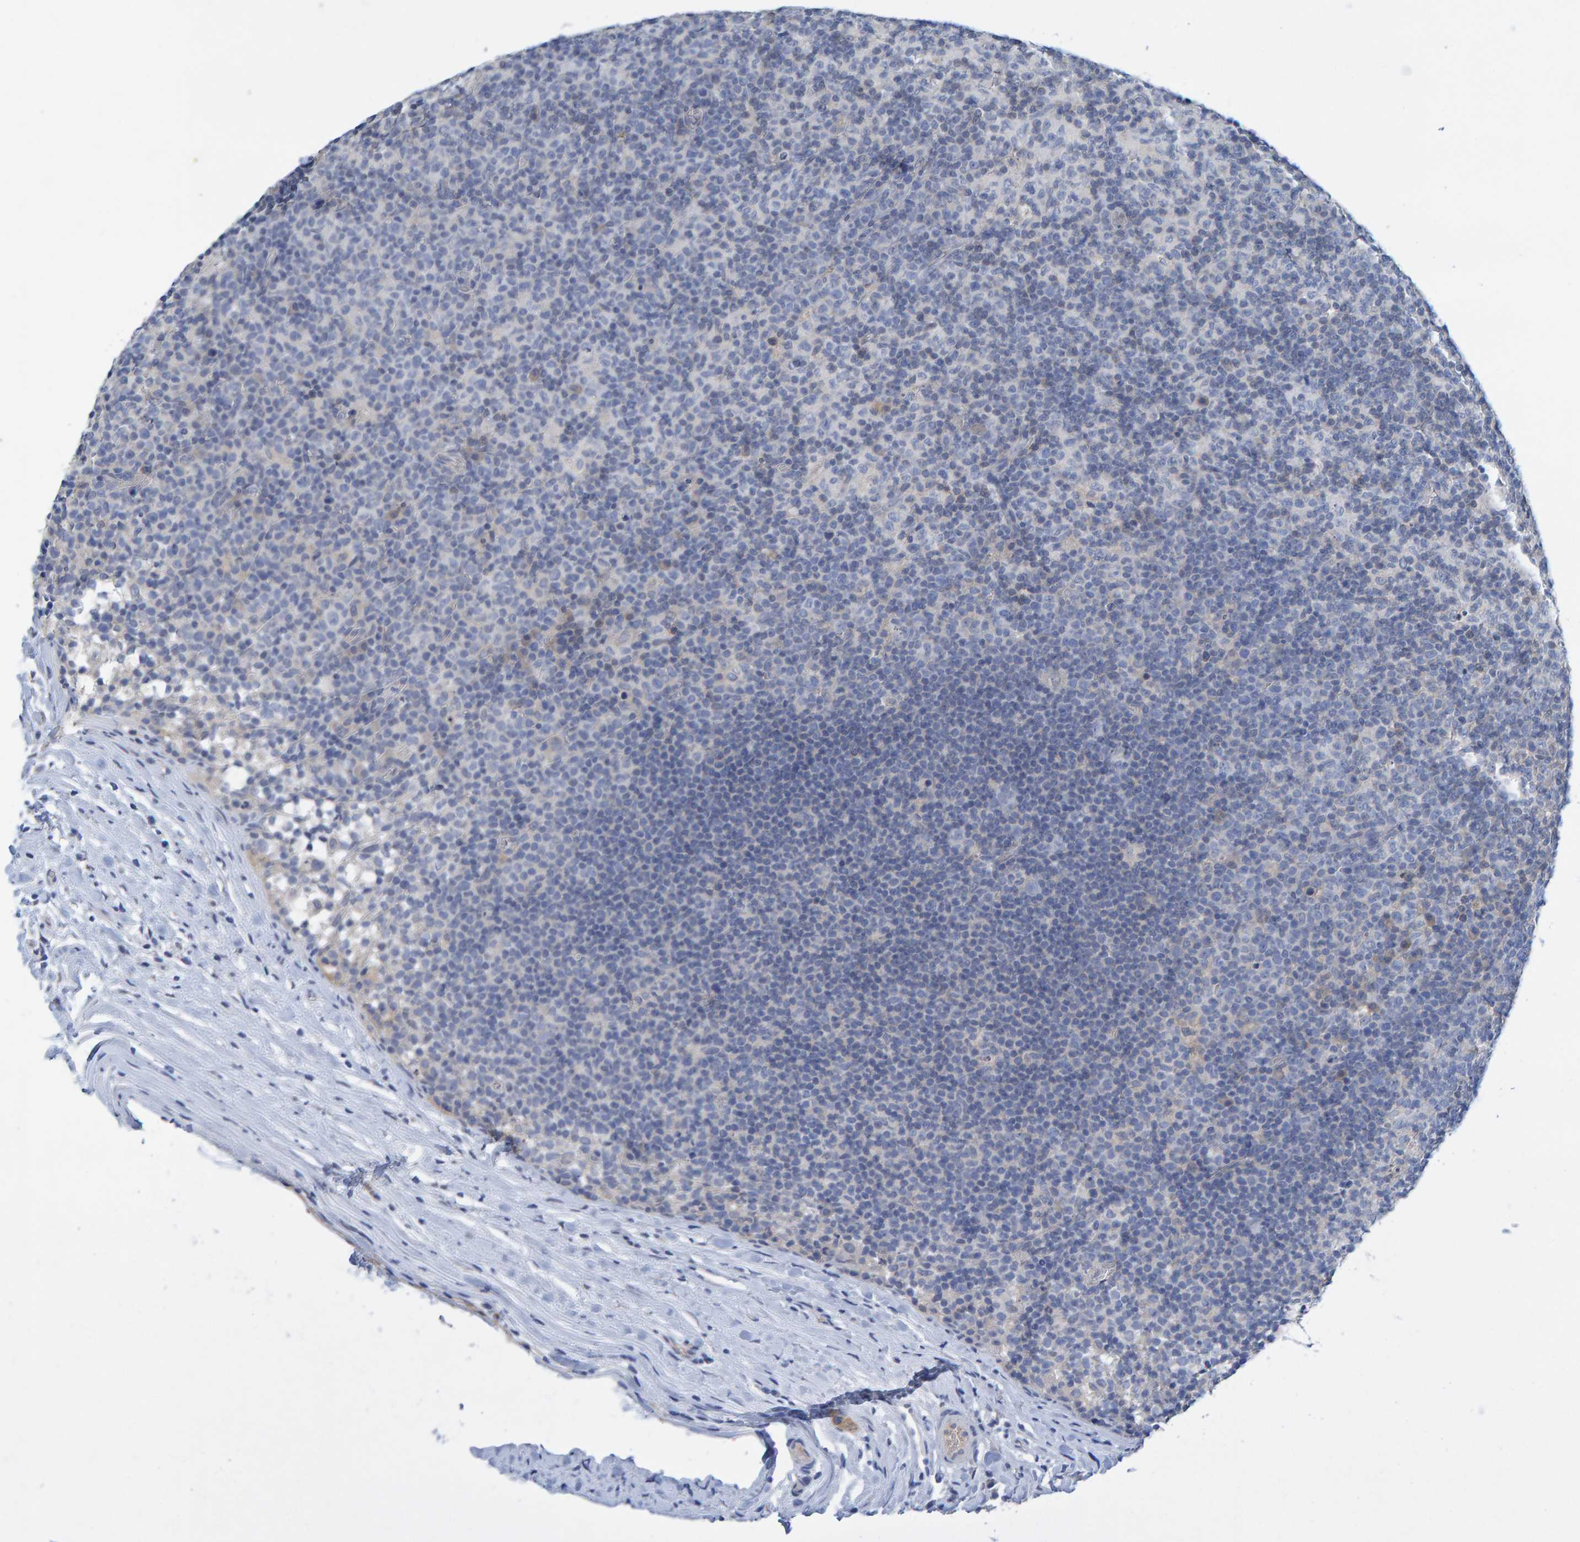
{"staining": {"intensity": "negative", "quantity": "none", "location": "none"}, "tissue": "lymph node", "cell_type": "Germinal center cells", "image_type": "normal", "snomed": [{"axis": "morphology", "description": "Normal tissue, NOS"}, {"axis": "morphology", "description": "Inflammation, NOS"}, {"axis": "topography", "description": "Lymph node"}], "caption": "Protein analysis of unremarkable lymph node reveals no significant positivity in germinal center cells.", "gene": "ALAD", "patient": {"sex": "male", "age": 55}}